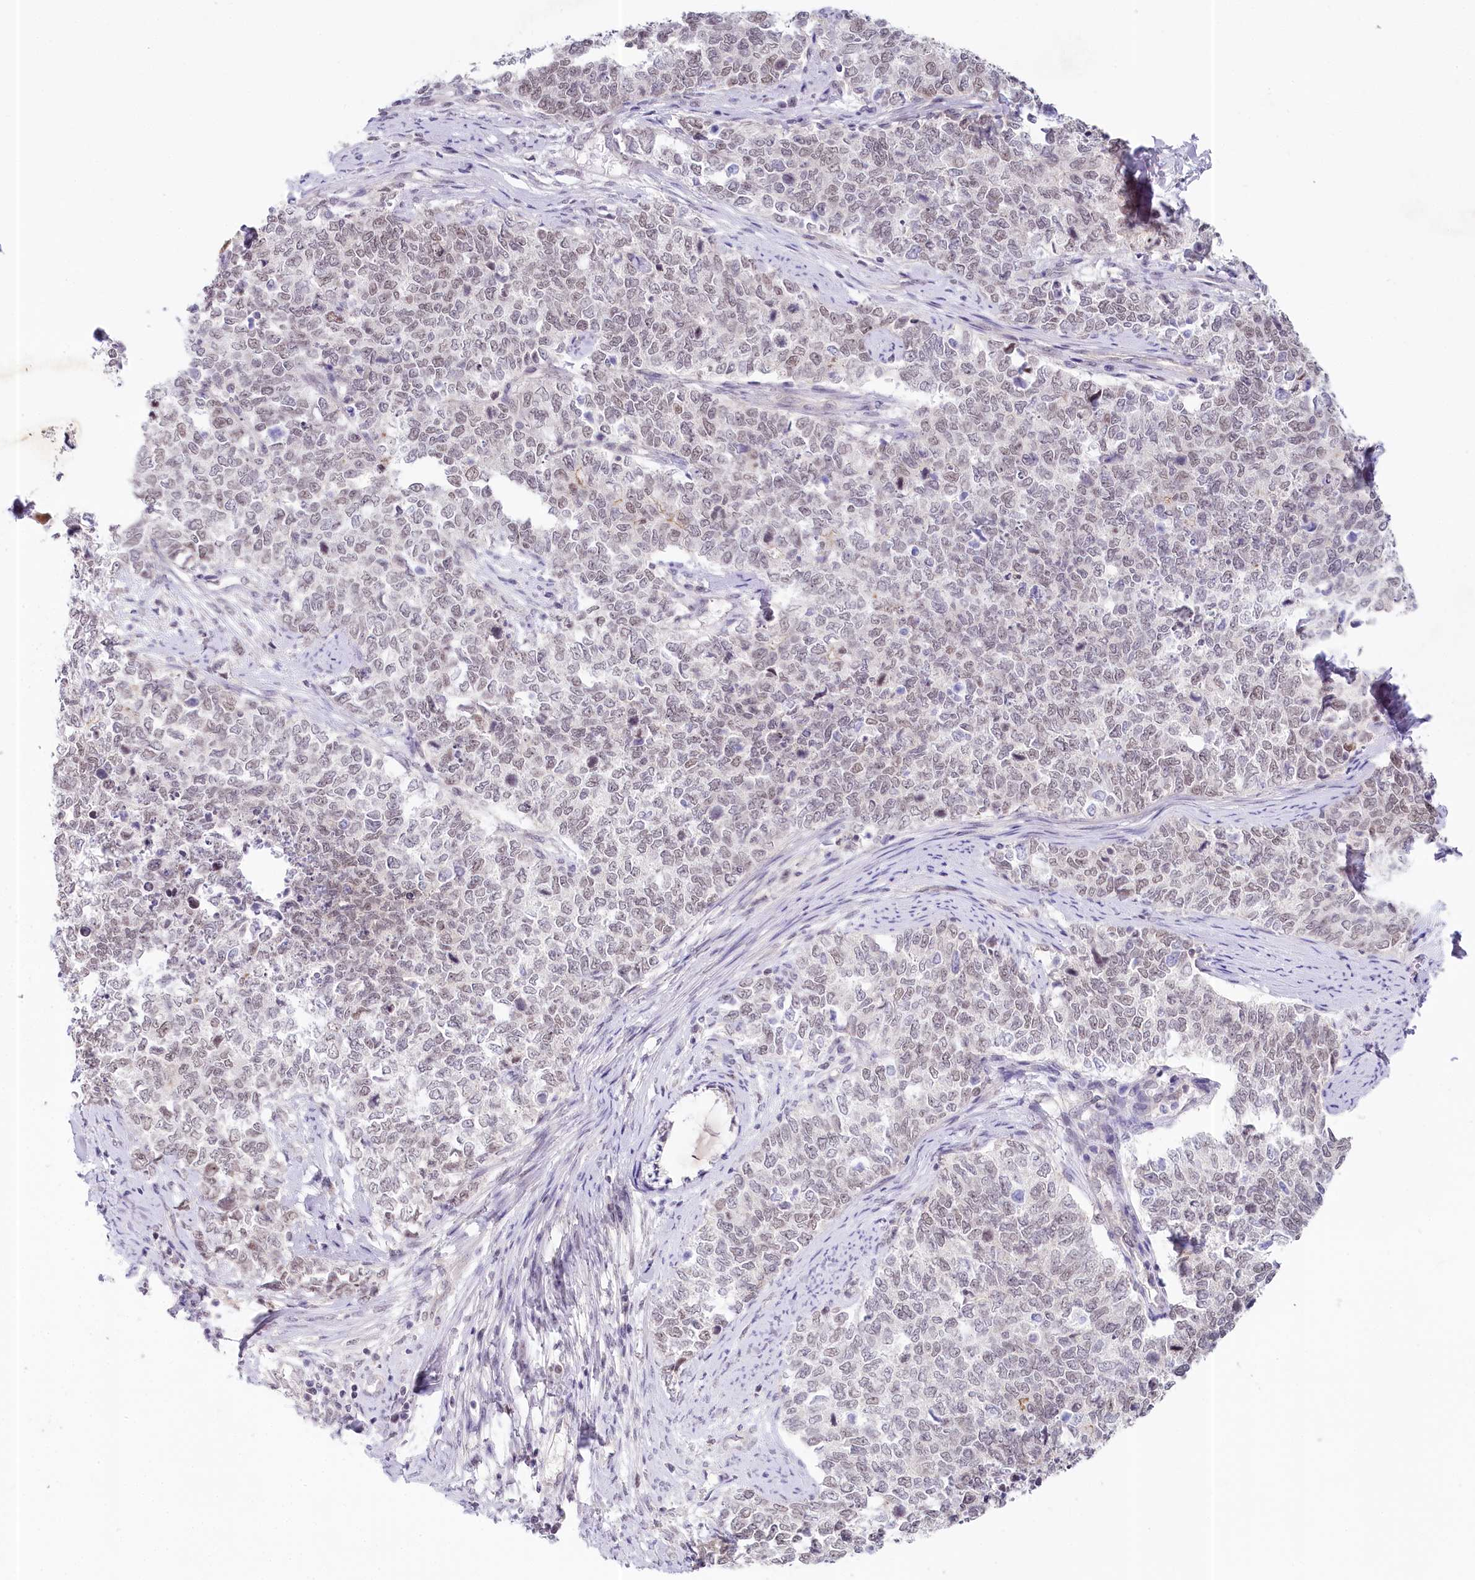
{"staining": {"intensity": "weak", "quantity": "25%-75%", "location": "nuclear"}, "tissue": "cervical cancer", "cell_type": "Tumor cells", "image_type": "cancer", "snomed": [{"axis": "morphology", "description": "Squamous cell carcinoma, NOS"}, {"axis": "topography", "description": "Cervix"}], "caption": "A brown stain highlights weak nuclear positivity of a protein in human cervical squamous cell carcinoma tumor cells. (DAB IHC with brightfield microscopy, high magnification).", "gene": "AMTN", "patient": {"sex": "female", "age": 63}}